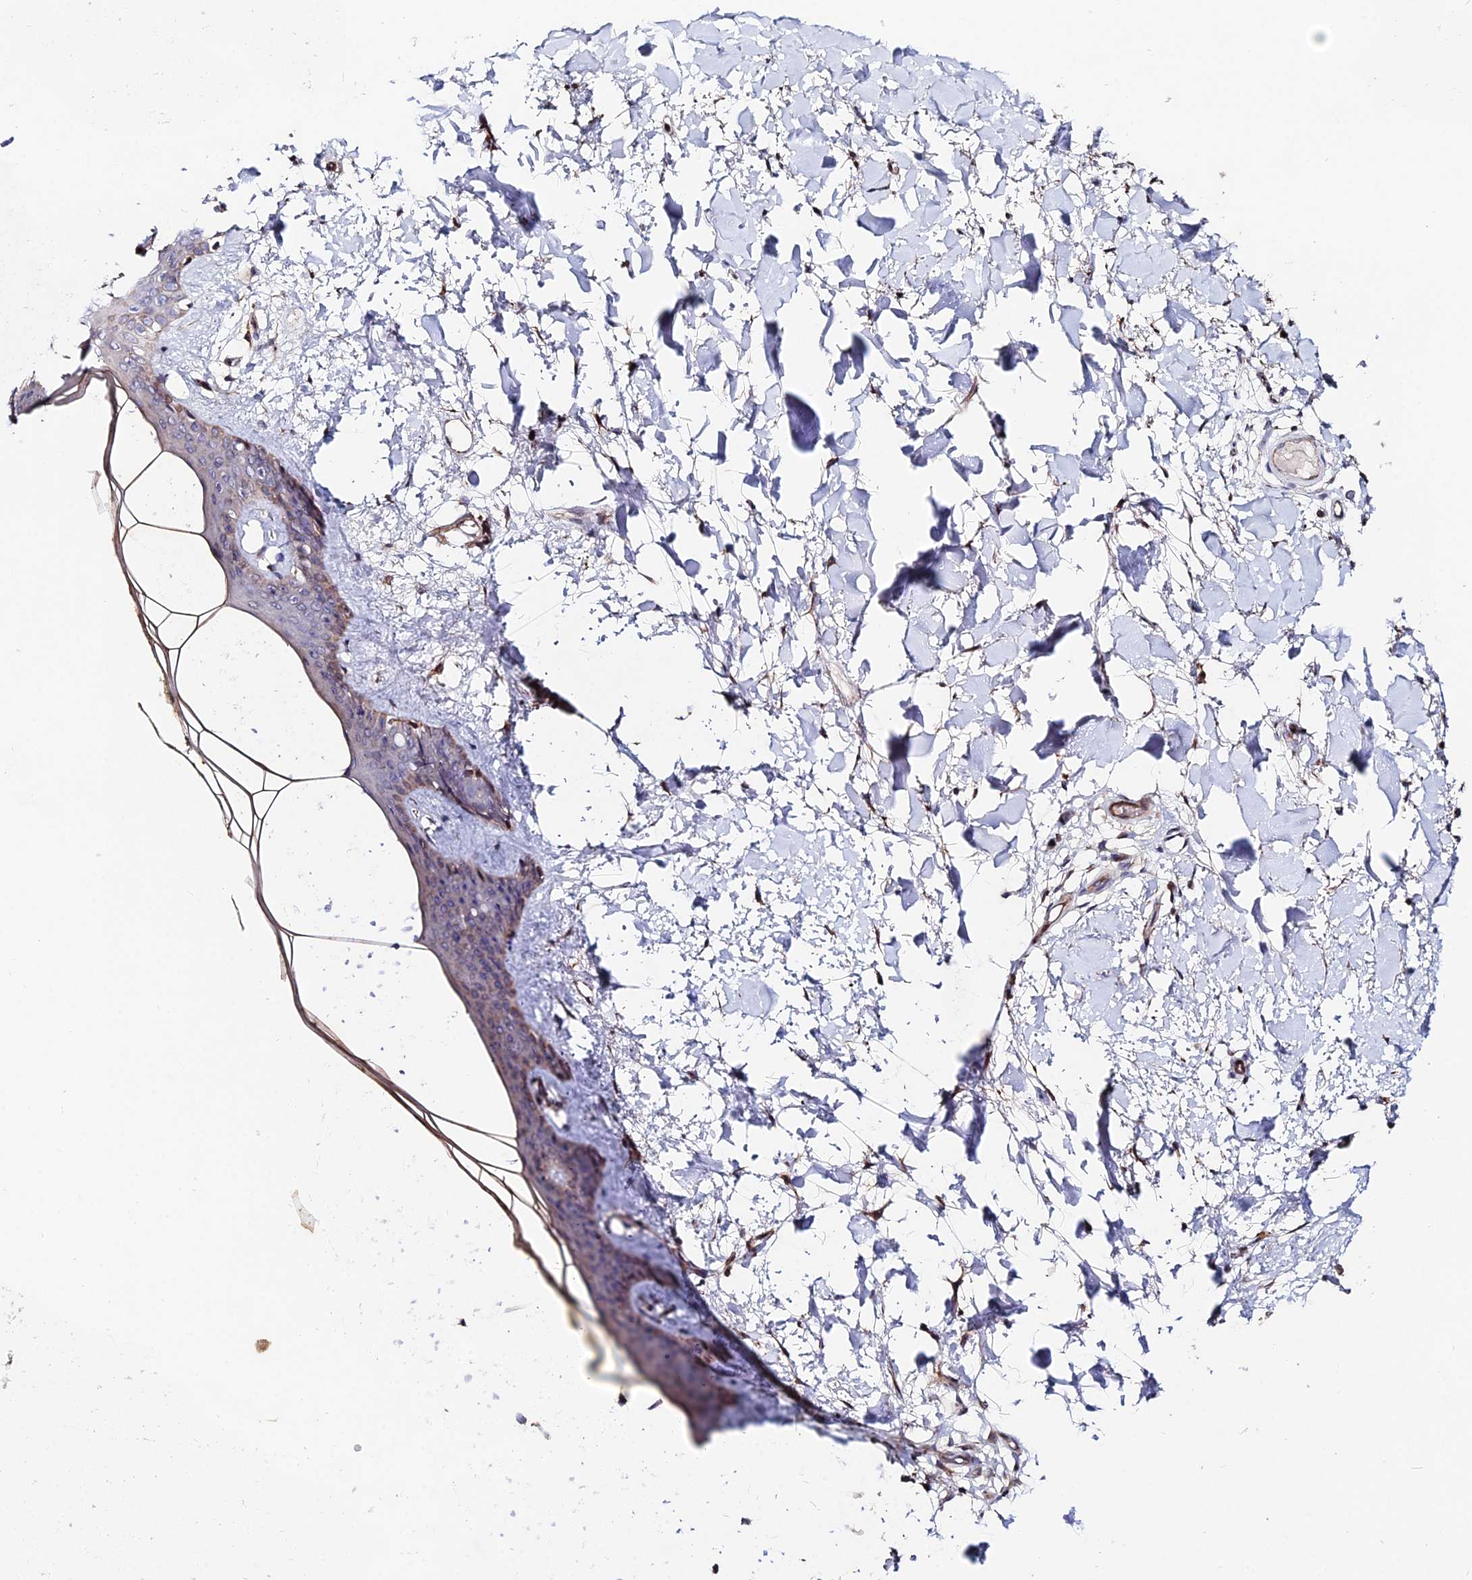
{"staining": {"intensity": "negative", "quantity": "none", "location": "none"}, "tissue": "skin", "cell_type": "Fibroblasts", "image_type": "normal", "snomed": [{"axis": "morphology", "description": "Normal tissue, NOS"}, {"axis": "topography", "description": "Skin"}], "caption": "Immunohistochemical staining of normal human skin reveals no significant positivity in fibroblasts.", "gene": "ACTR5", "patient": {"sex": "female", "age": 34}}